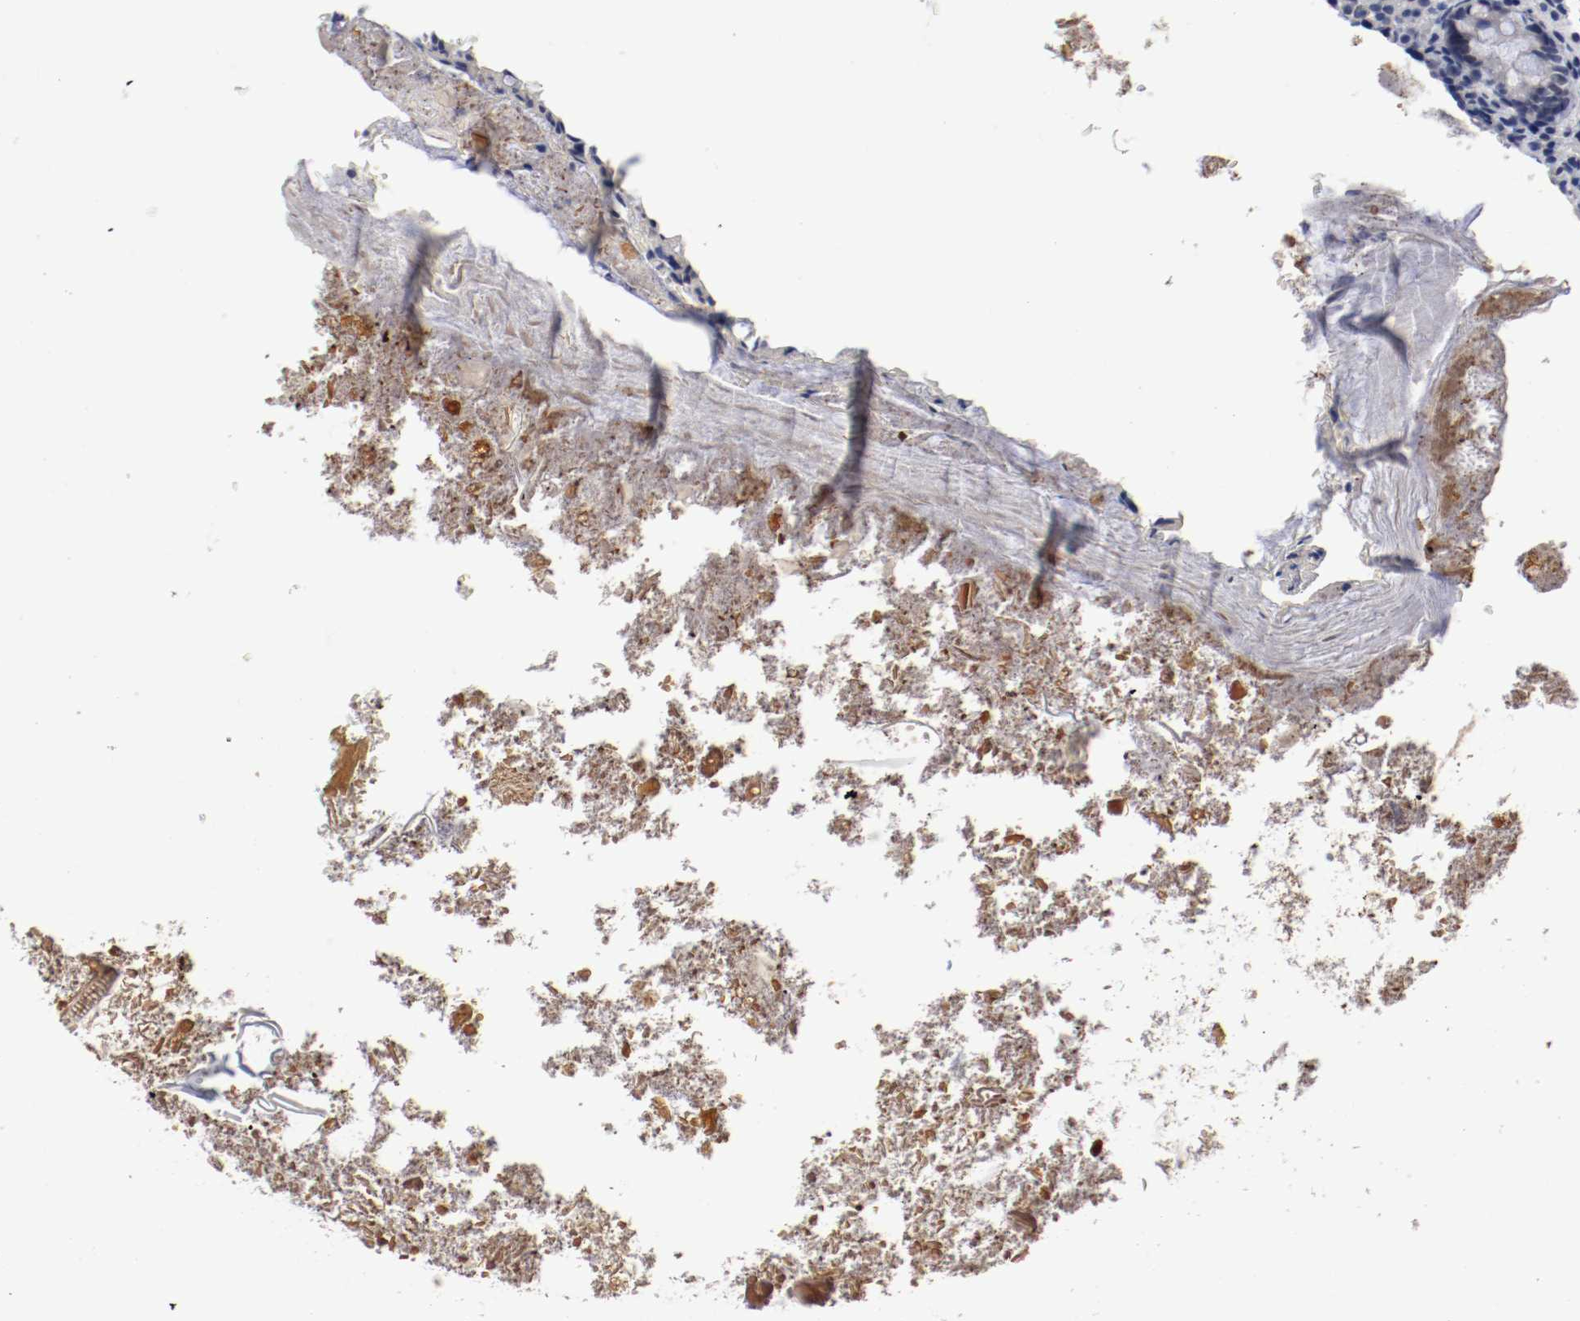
{"staining": {"intensity": "negative", "quantity": "none", "location": "none"}, "tissue": "appendix", "cell_type": "Glandular cells", "image_type": "normal", "snomed": [{"axis": "morphology", "description": "Normal tissue, NOS"}, {"axis": "topography", "description": "Appendix"}], "caption": "Immunohistochemical staining of normal human appendix shows no significant expression in glandular cells.", "gene": "ANKLE2", "patient": {"sex": "female", "age": 10}}